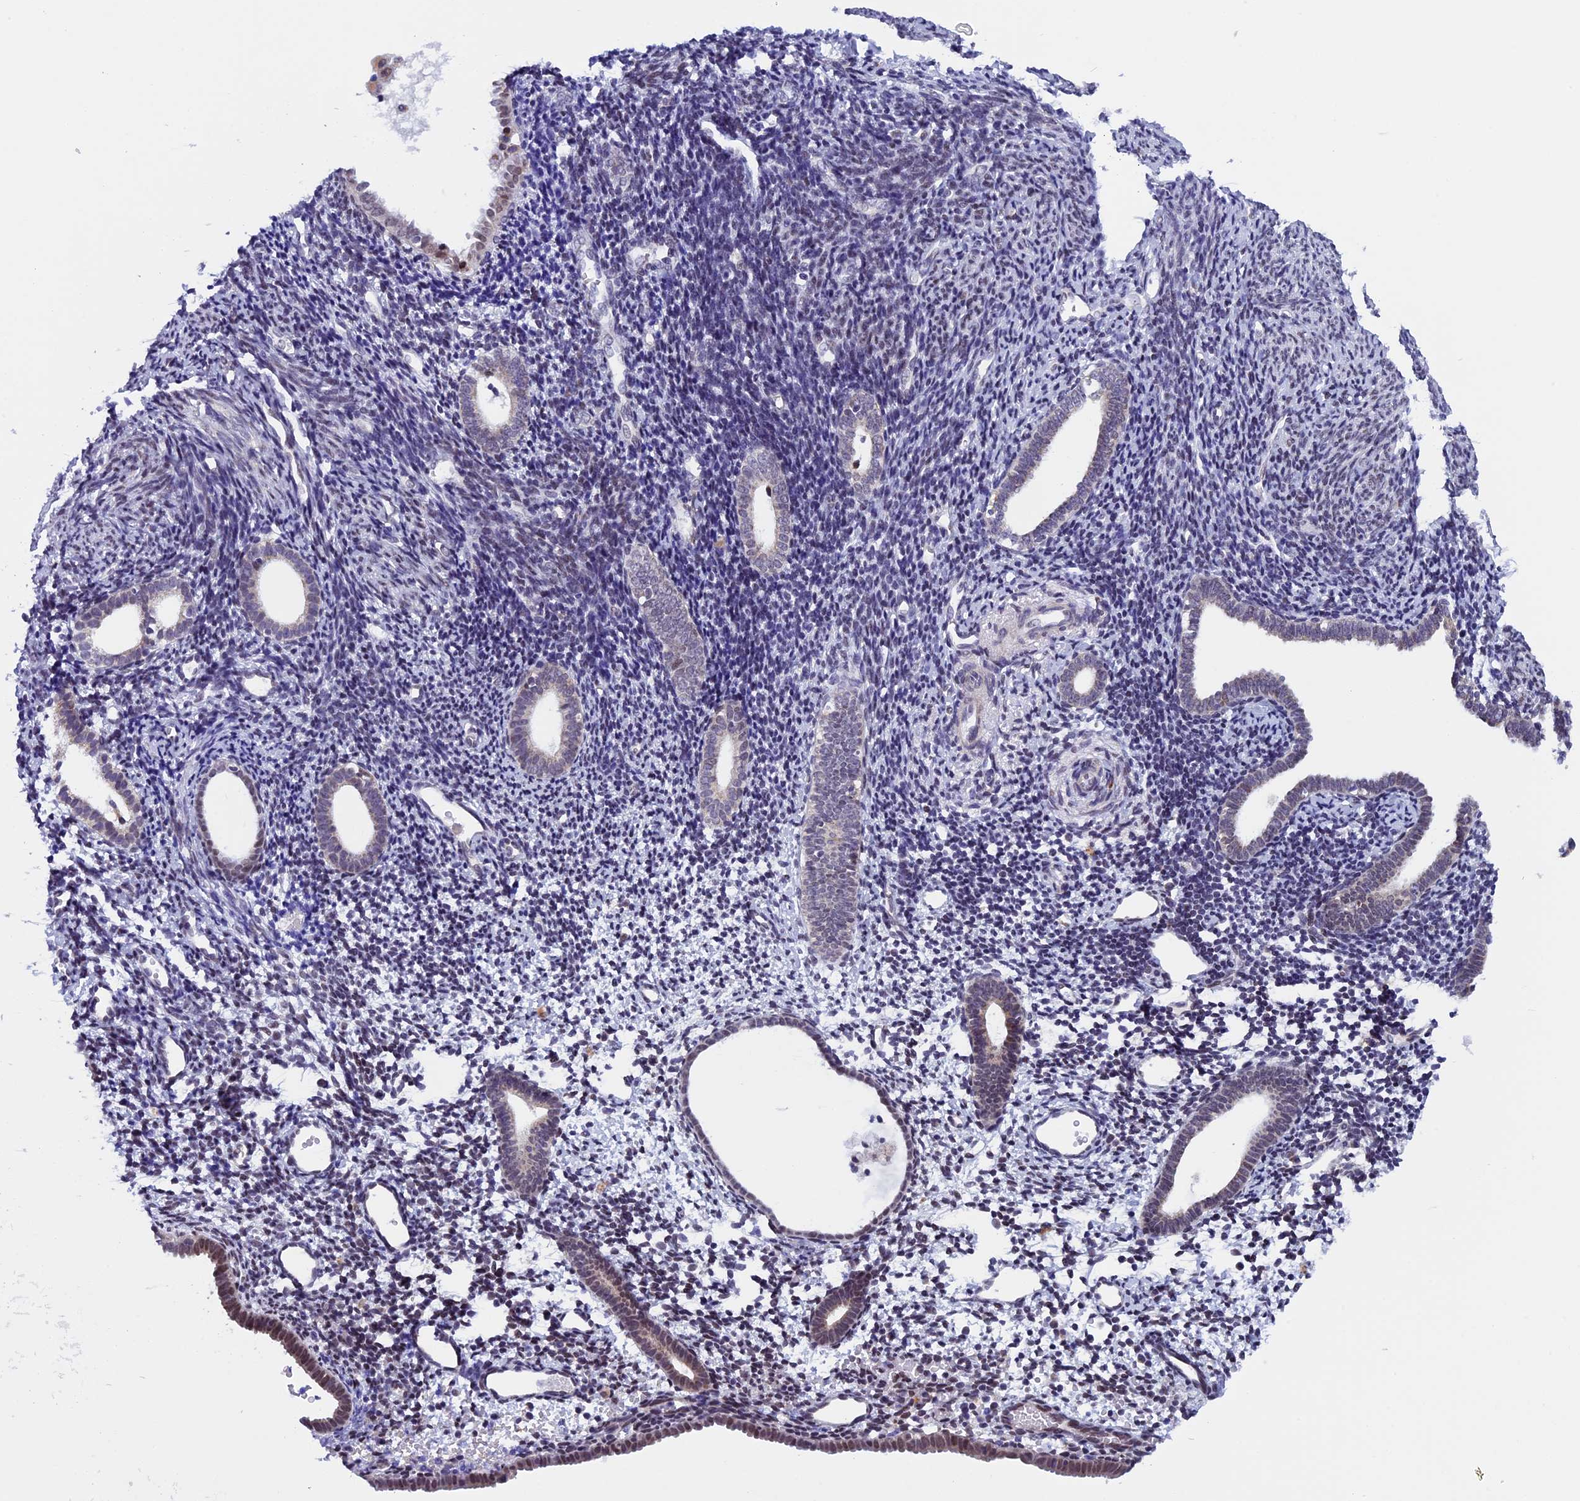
{"staining": {"intensity": "weak", "quantity": "<25%", "location": "cytoplasmic/membranous"}, "tissue": "endometrium", "cell_type": "Cells in endometrial stroma", "image_type": "normal", "snomed": [{"axis": "morphology", "description": "Normal tissue, NOS"}, {"axis": "topography", "description": "Endometrium"}], "caption": "There is no significant staining in cells in endometrial stroma of endometrium. (Brightfield microscopy of DAB (3,3'-diaminobenzidine) immunohistochemistry at high magnification).", "gene": "ZNF317", "patient": {"sex": "female", "age": 56}}